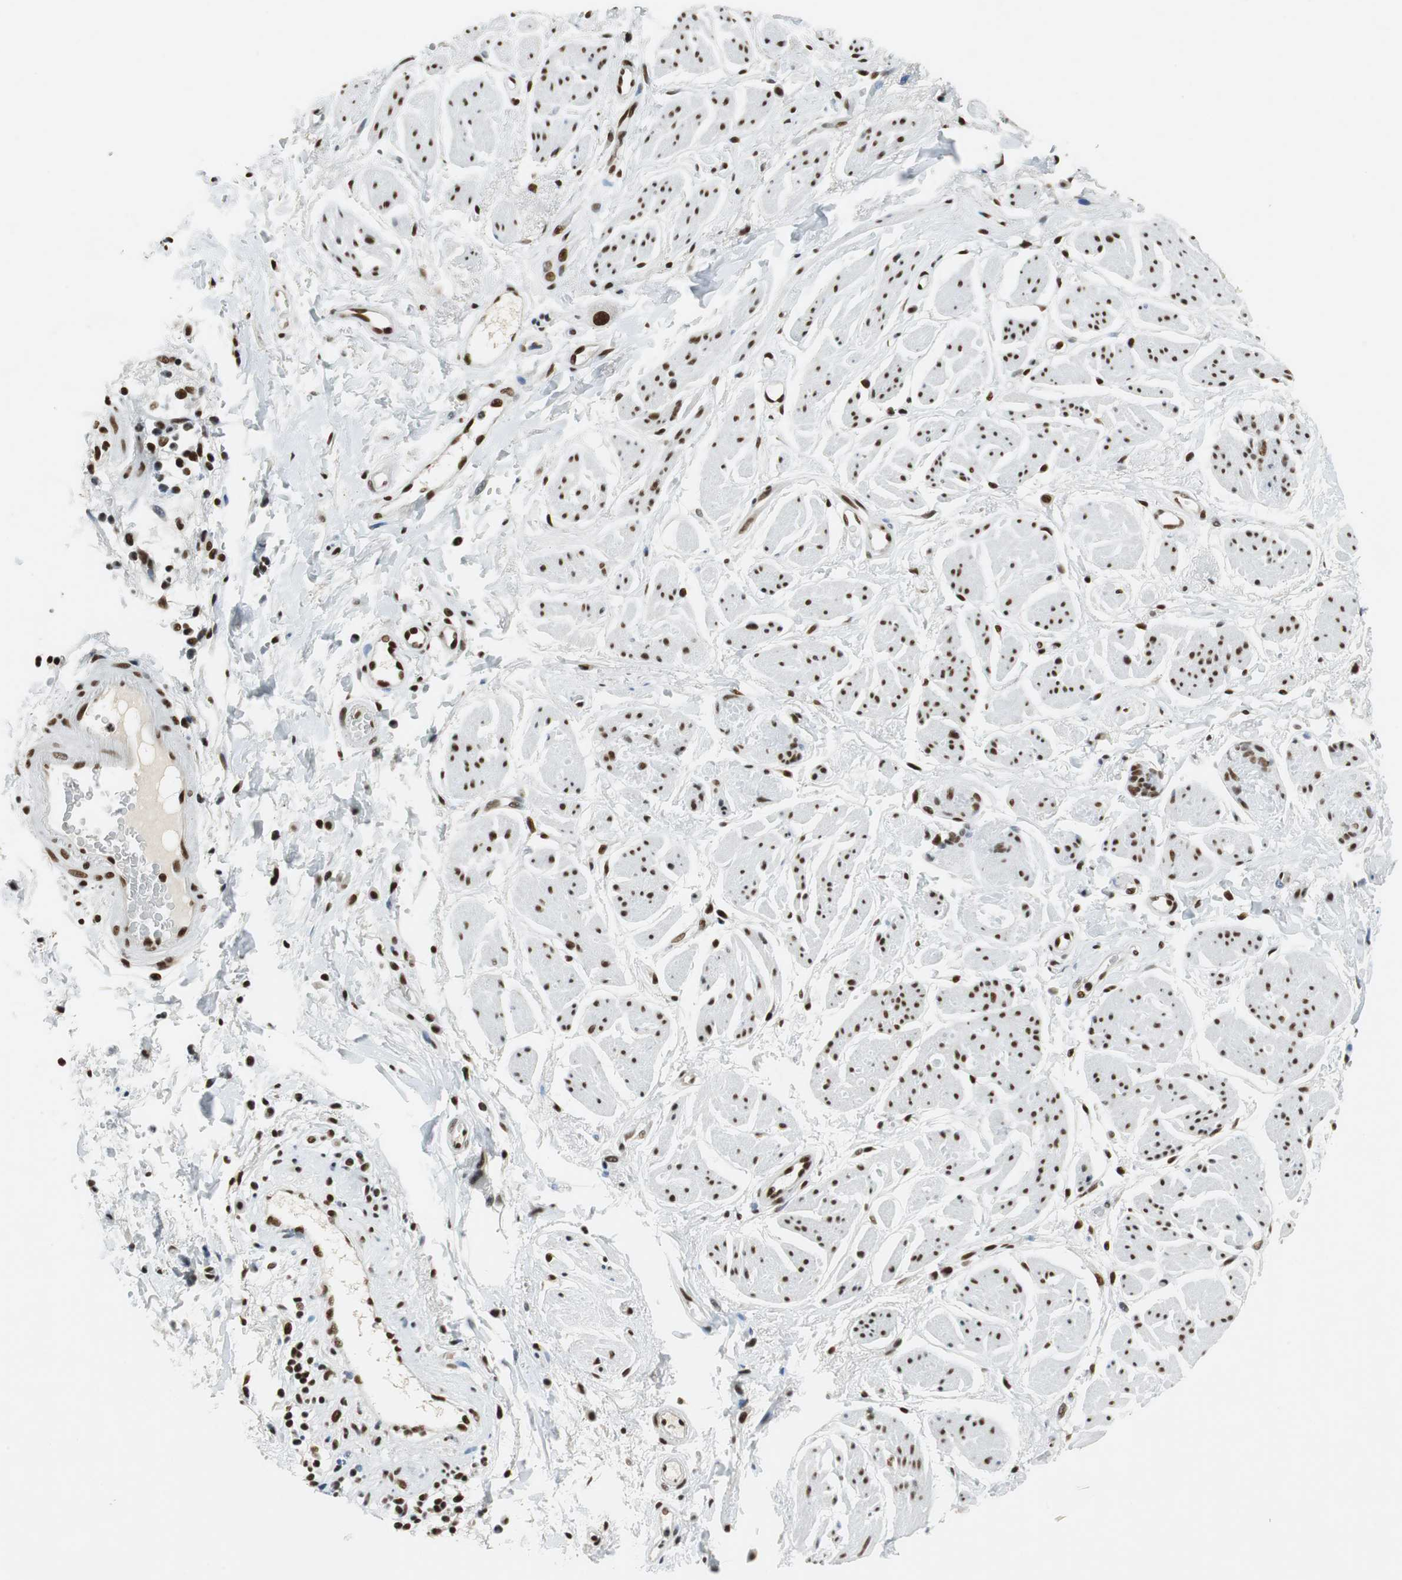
{"staining": {"intensity": "strong", "quantity": ">75%", "location": "nuclear"}, "tissue": "adipose tissue", "cell_type": "Adipocytes", "image_type": "normal", "snomed": [{"axis": "morphology", "description": "Normal tissue, NOS"}, {"axis": "topography", "description": "Soft tissue"}, {"axis": "topography", "description": "Peripheral nerve tissue"}], "caption": "Protein staining of unremarkable adipose tissue demonstrates strong nuclear expression in approximately >75% of adipocytes. (brown staining indicates protein expression, while blue staining denotes nuclei).", "gene": "PRKDC", "patient": {"sex": "female", "age": 71}}